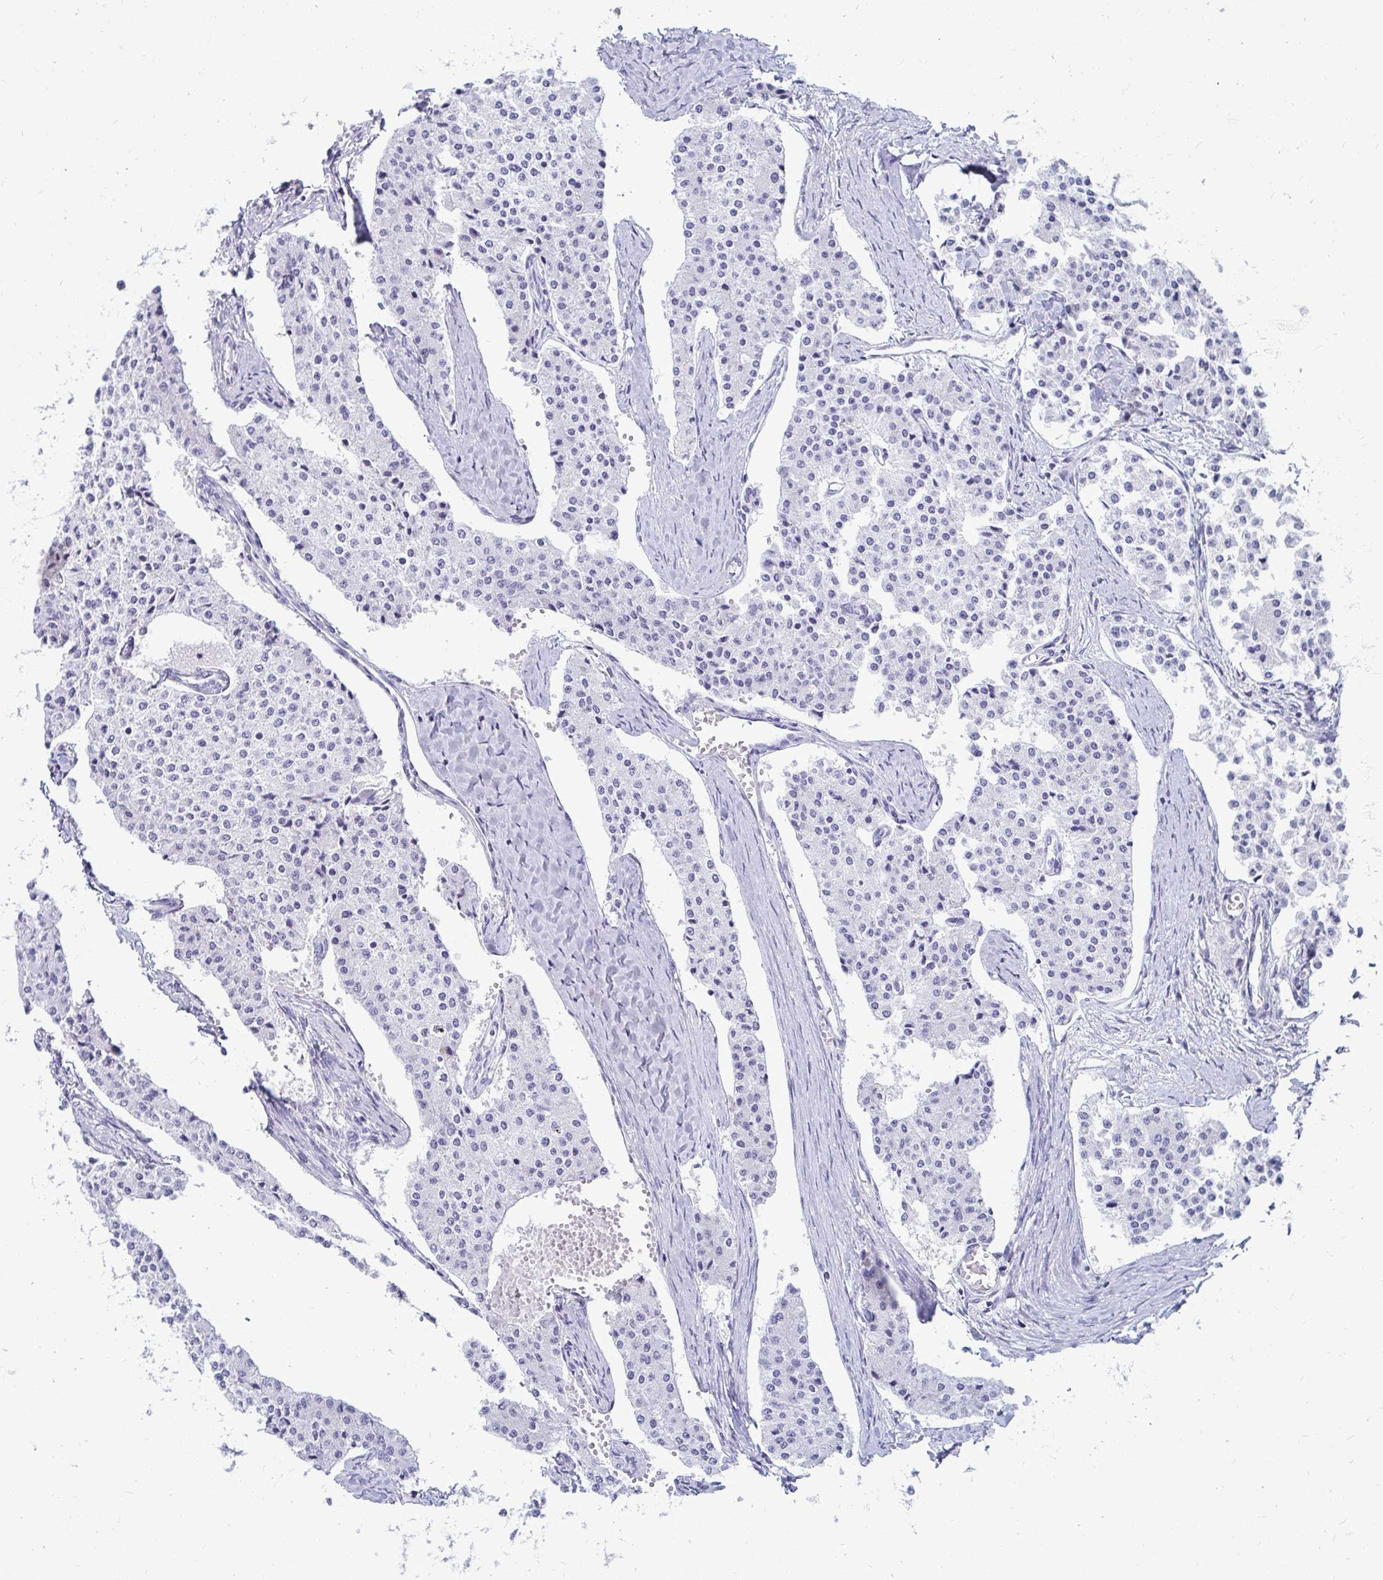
{"staining": {"intensity": "negative", "quantity": "none", "location": "none"}, "tissue": "carcinoid", "cell_type": "Tumor cells", "image_type": "cancer", "snomed": [{"axis": "morphology", "description": "Carcinoid, malignant, NOS"}, {"axis": "topography", "description": "Colon"}], "caption": "High magnification brightfield microscopy of carcinoid stained with DAB (3,3'-diaminobenzidine) (brown) and counterstained with hematoxylin (blue): tumor cells show no significant positivity.", "gene": "OR10R2", "patient": {"sex": "female", "age": 52}}